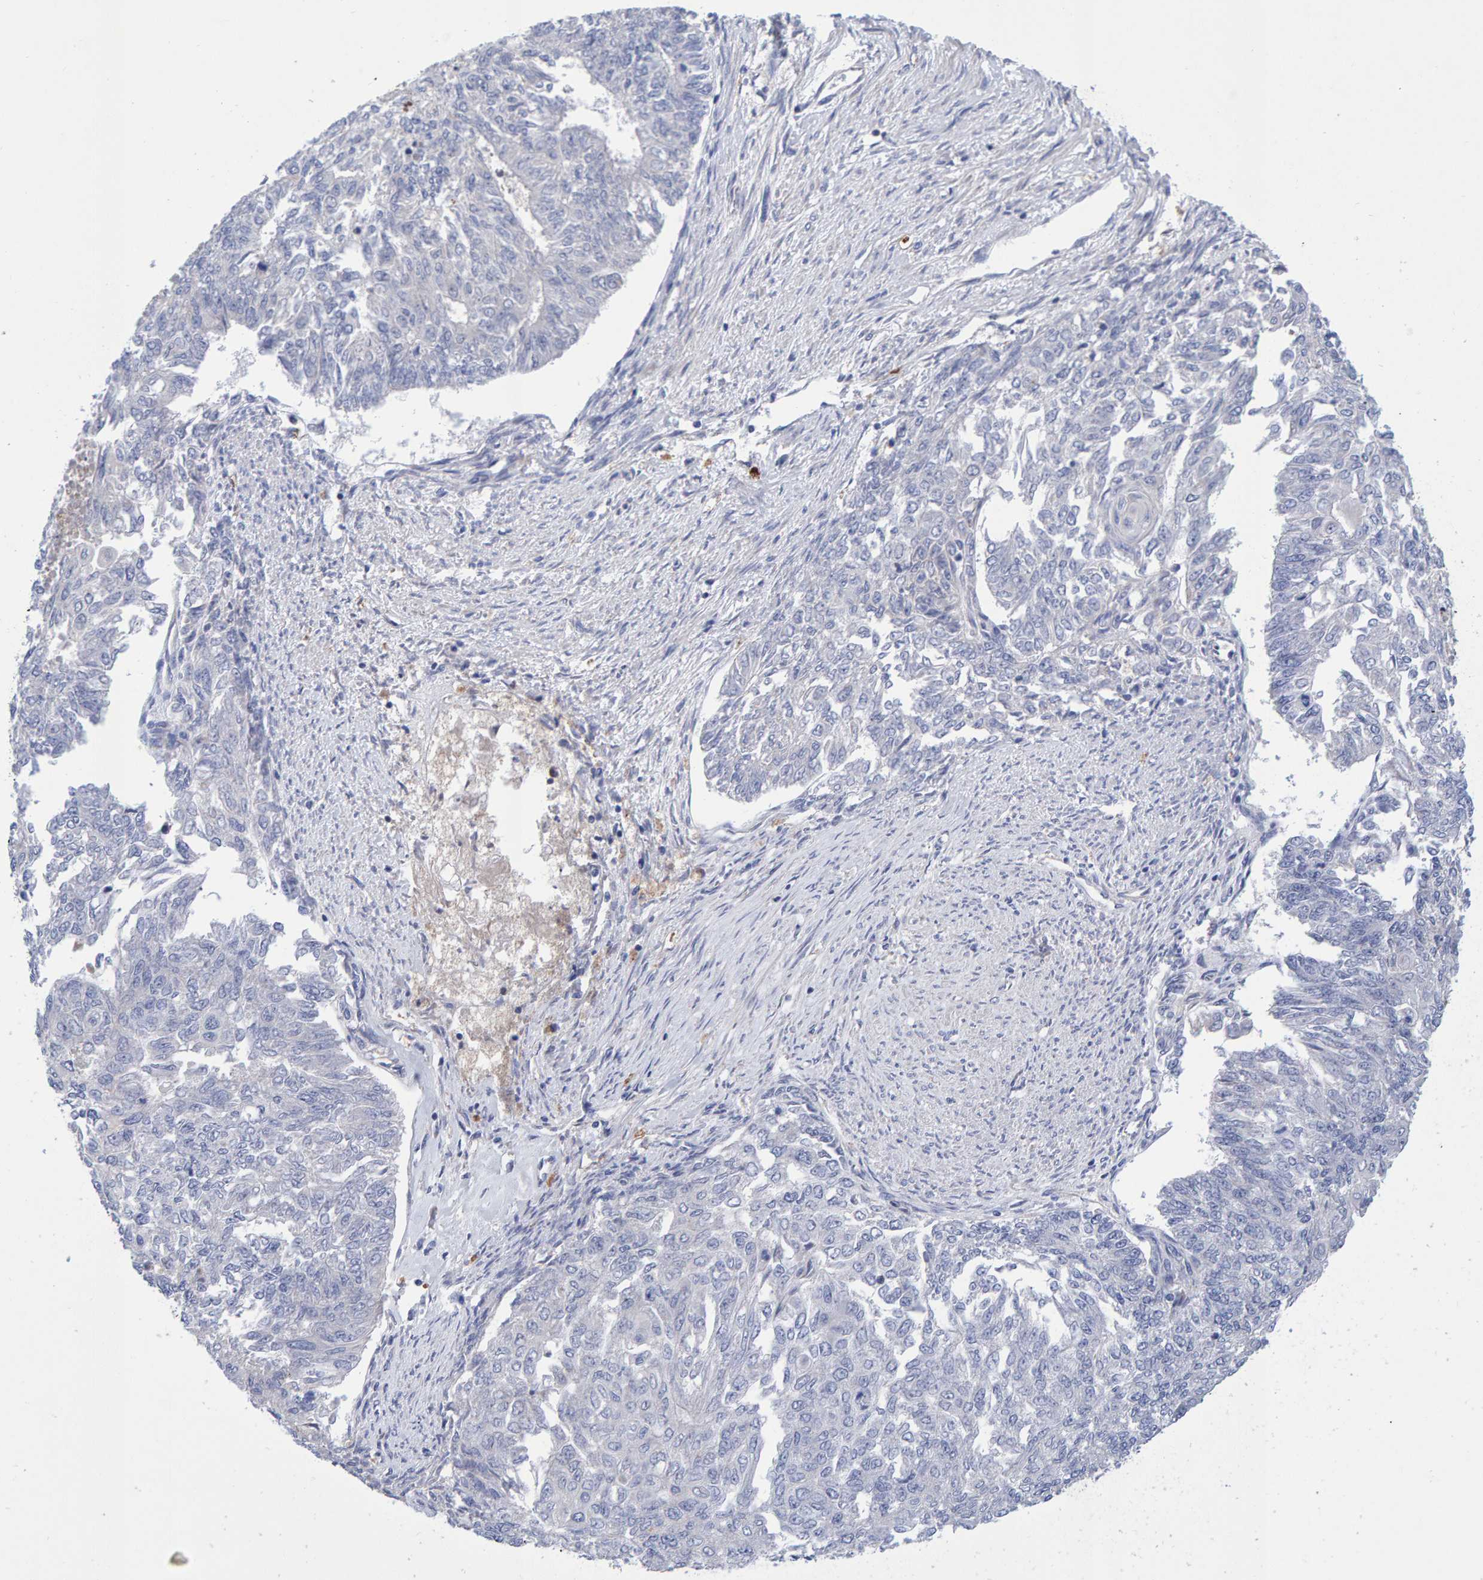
{"staining": {"intensity": "negative", "quantity": "none", "location": "none"}, "tissue": "endometrial cancer", "cell_type": "Tumor cells", "image_type": "cancer", "snomed": [{"axis": "morphology", "description": "Adenocarcinoma, NOS"}, {"axis": "topography", "description": "Endometrium"}], "caption": "An immunohistochemistry photomicrograph of endometrial cancer (adenocarcinoma) is shown. There is no staining in tumor cells of endometrial cancer (adenocarcinoma).", "gene": "EFR3A", "patient": {"sex": "female", "age": 32}}